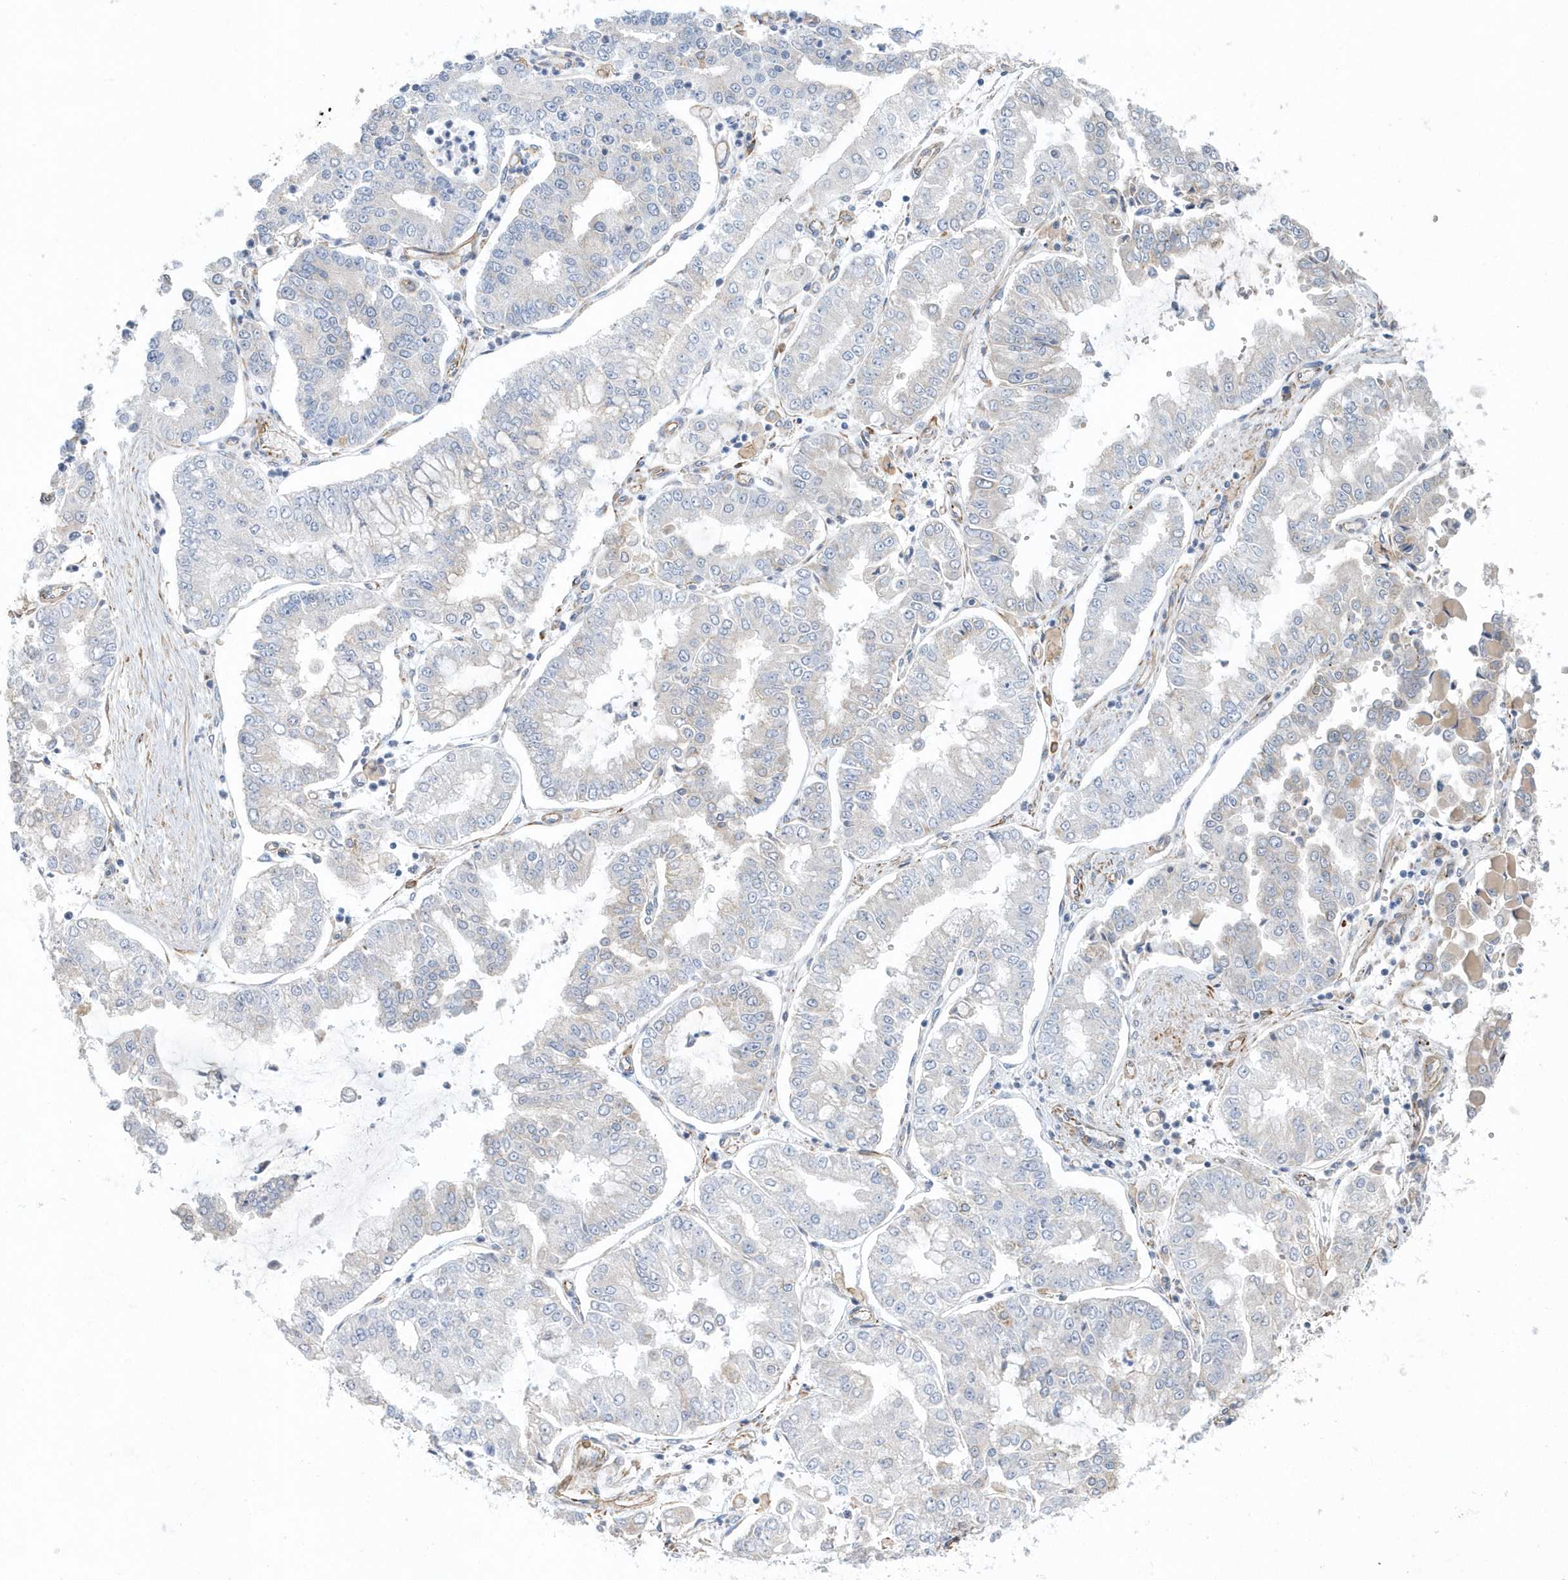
{"staining": {"intensity": "negative", "quantity": "none", "location": "none"}, "tissue": "stomach cancer", "cell_type": "Tumor cells", "image_type": "cancer", "snomed": [{"axis": "morphology", "description": "Adenocarcinoma, NOS"}, {"axis": "topography", "description": "Stomach"}], "caption": "This is an immunohistochemistry (IHC) histopathology image of human adenocarcinoma (stomach). There is no expression in tumor cells.", "gene": "RAB17", "patient": {"sex": "male", "age": 76}}